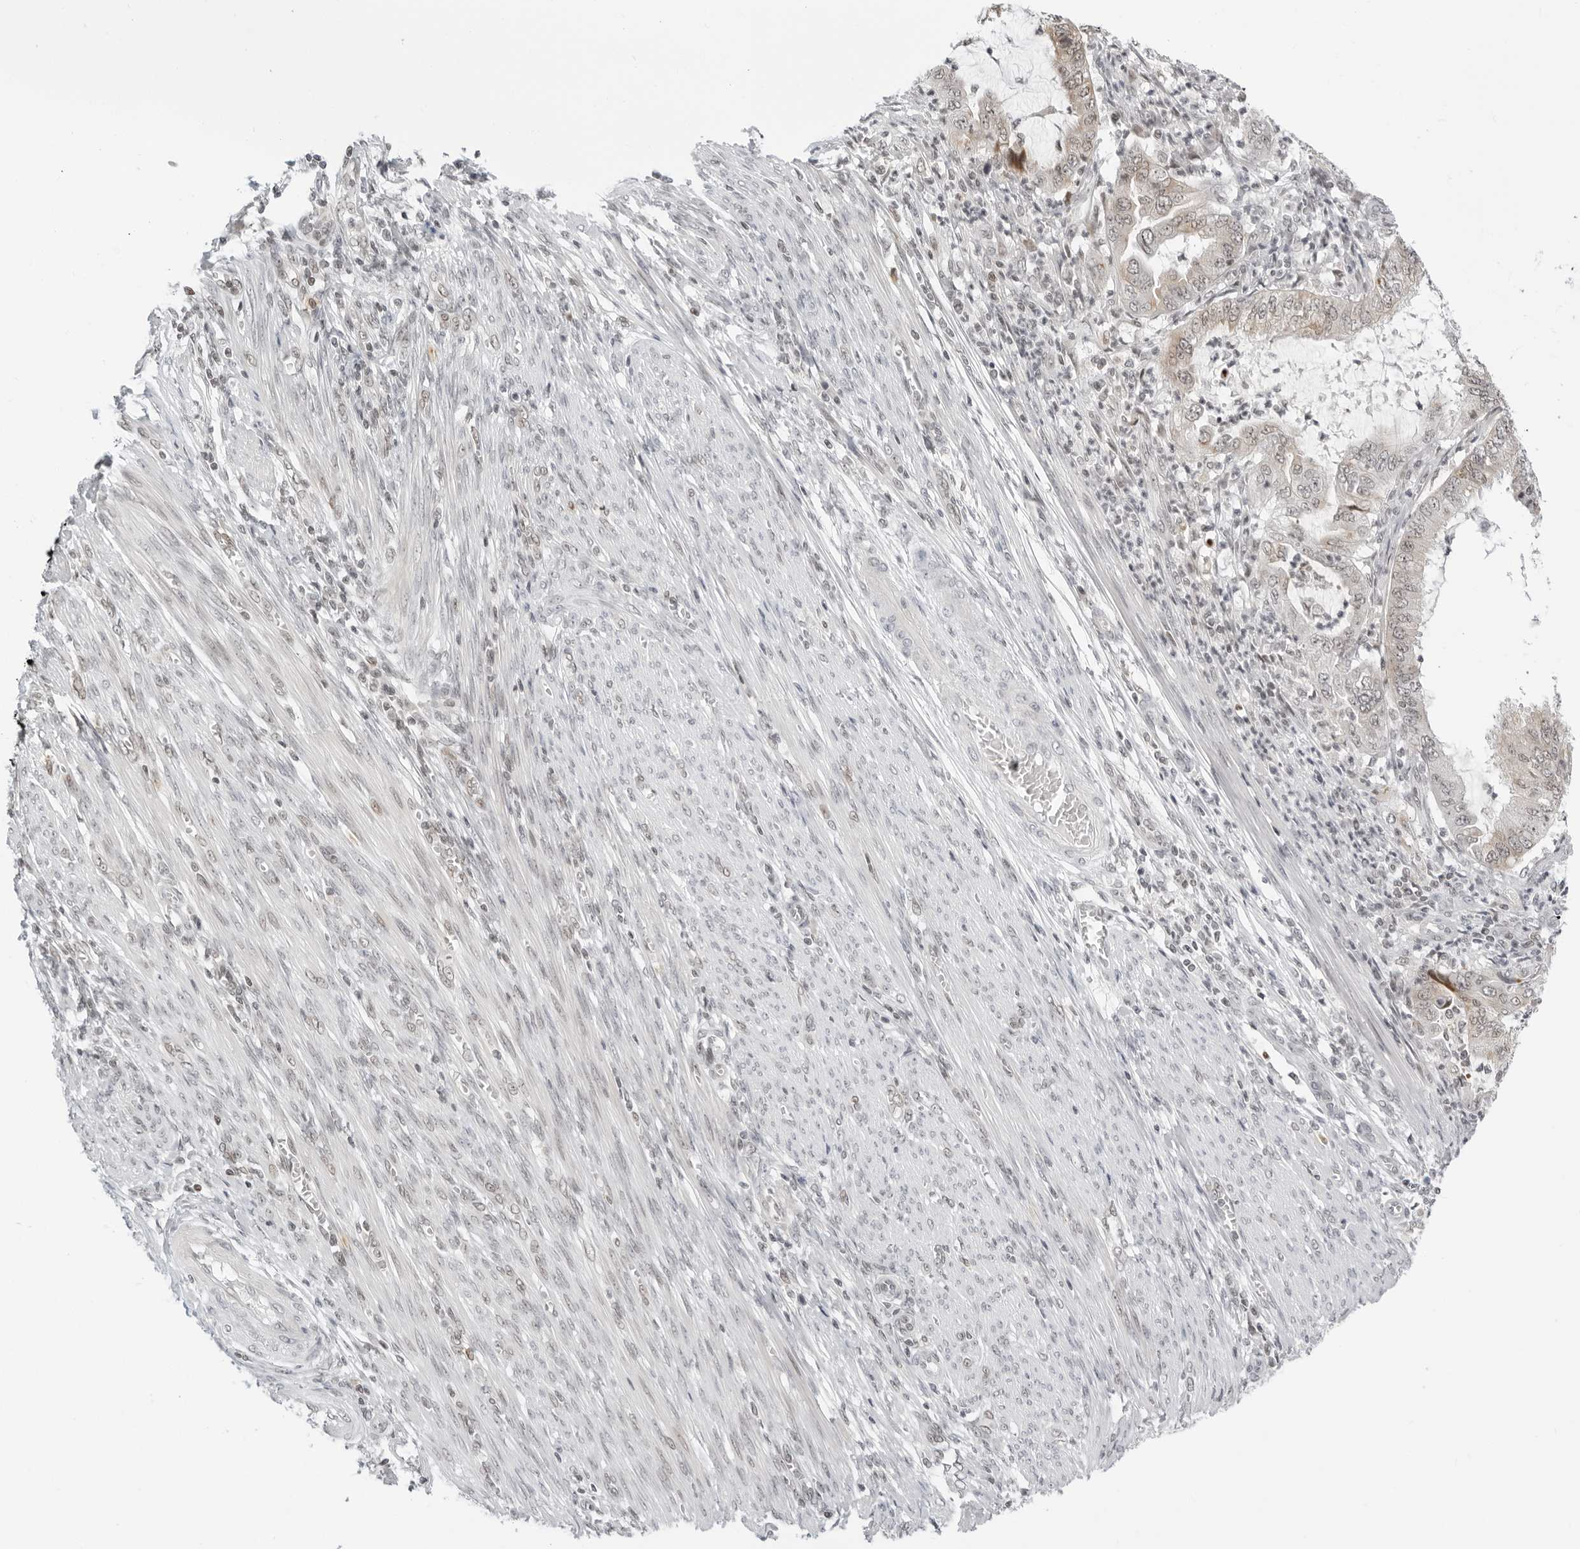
{"staining": {"intensity": "weak", "quantity": ">75%", "location": "nuclear"}, "tissue": "endometrial cancer", "cell_type": "Tumor cells", "image_type": "cancer", "snomed": [{"axis": "morphology", "description": "Adenocarcinoma, NOS"}, {"axis": "topography", "description": "Endometrium"}], "caption": "Immunohistochemical staining of endometrial cancer (adenocarcinoma) shows weak nuclear protein staining in about >75% of tumor cells.", "gene": "MSH6", "patient": {"sex": "female", "age": 51}}